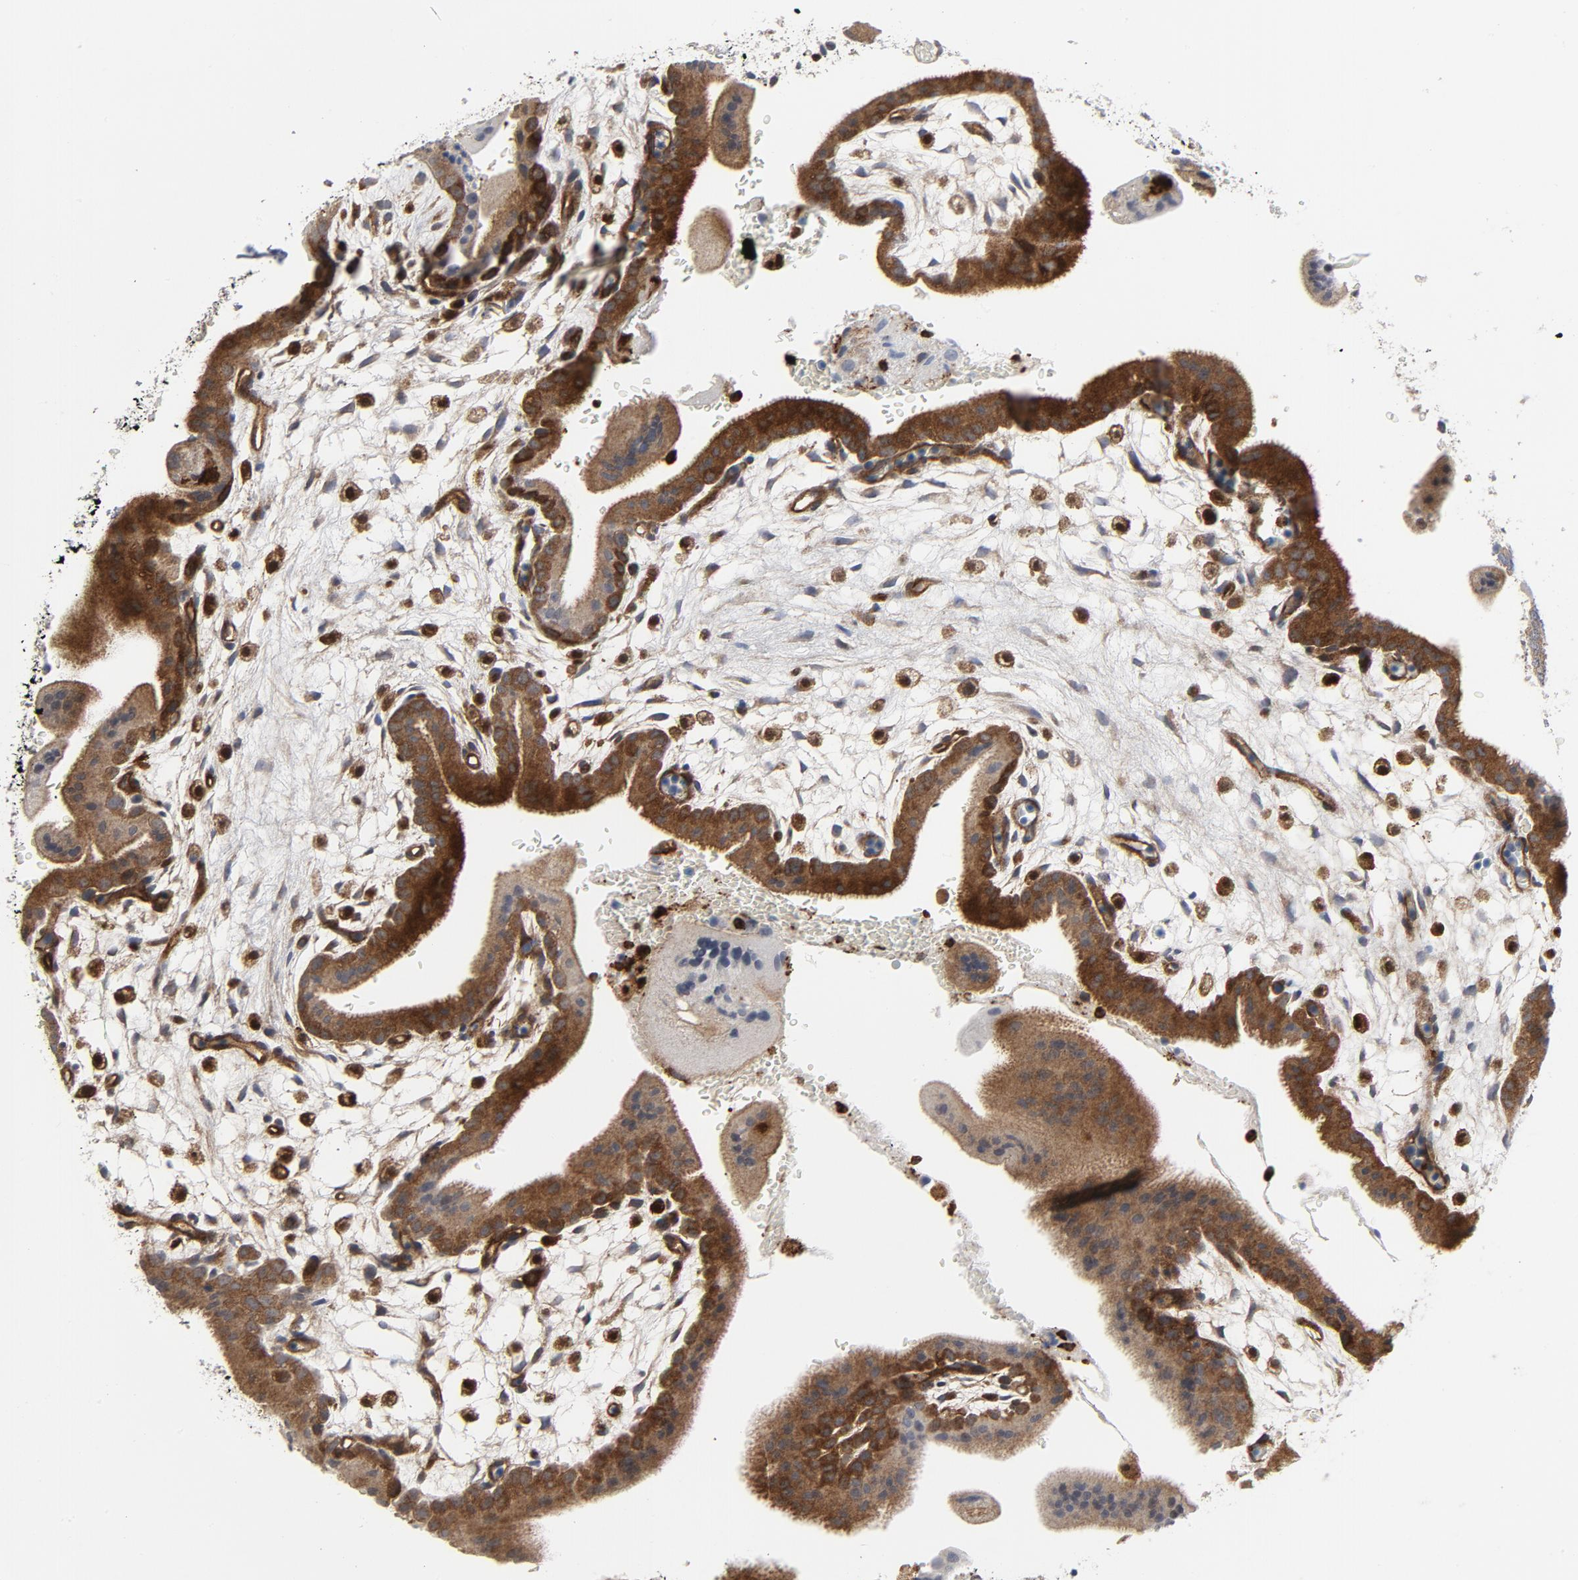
{"staining": {"intensity": "strong", "quantity": ">75%", "location": "cytoplasmic/membranous,nuclear"}, "tissue": "placenta", "cell_type": "Decidual cells", "image_type": "normal", "snomed": [{"axis": "morphology", "description": "Normal tissue, NOS"}, {"axis": "topography", "description": "Placenta"}], "caption": "IHC micrograph of benign placenta: human placenta stained using immunohistochemistry displays high levels of strong protein expression localized specifically in the cytoplasmic/membranous,nuclear of decidual cells, appearing as a cytoplasmic/membranous,nuclear brown color.", "gene": "YES1", "patient": {"sex": "female", "age": 35}}